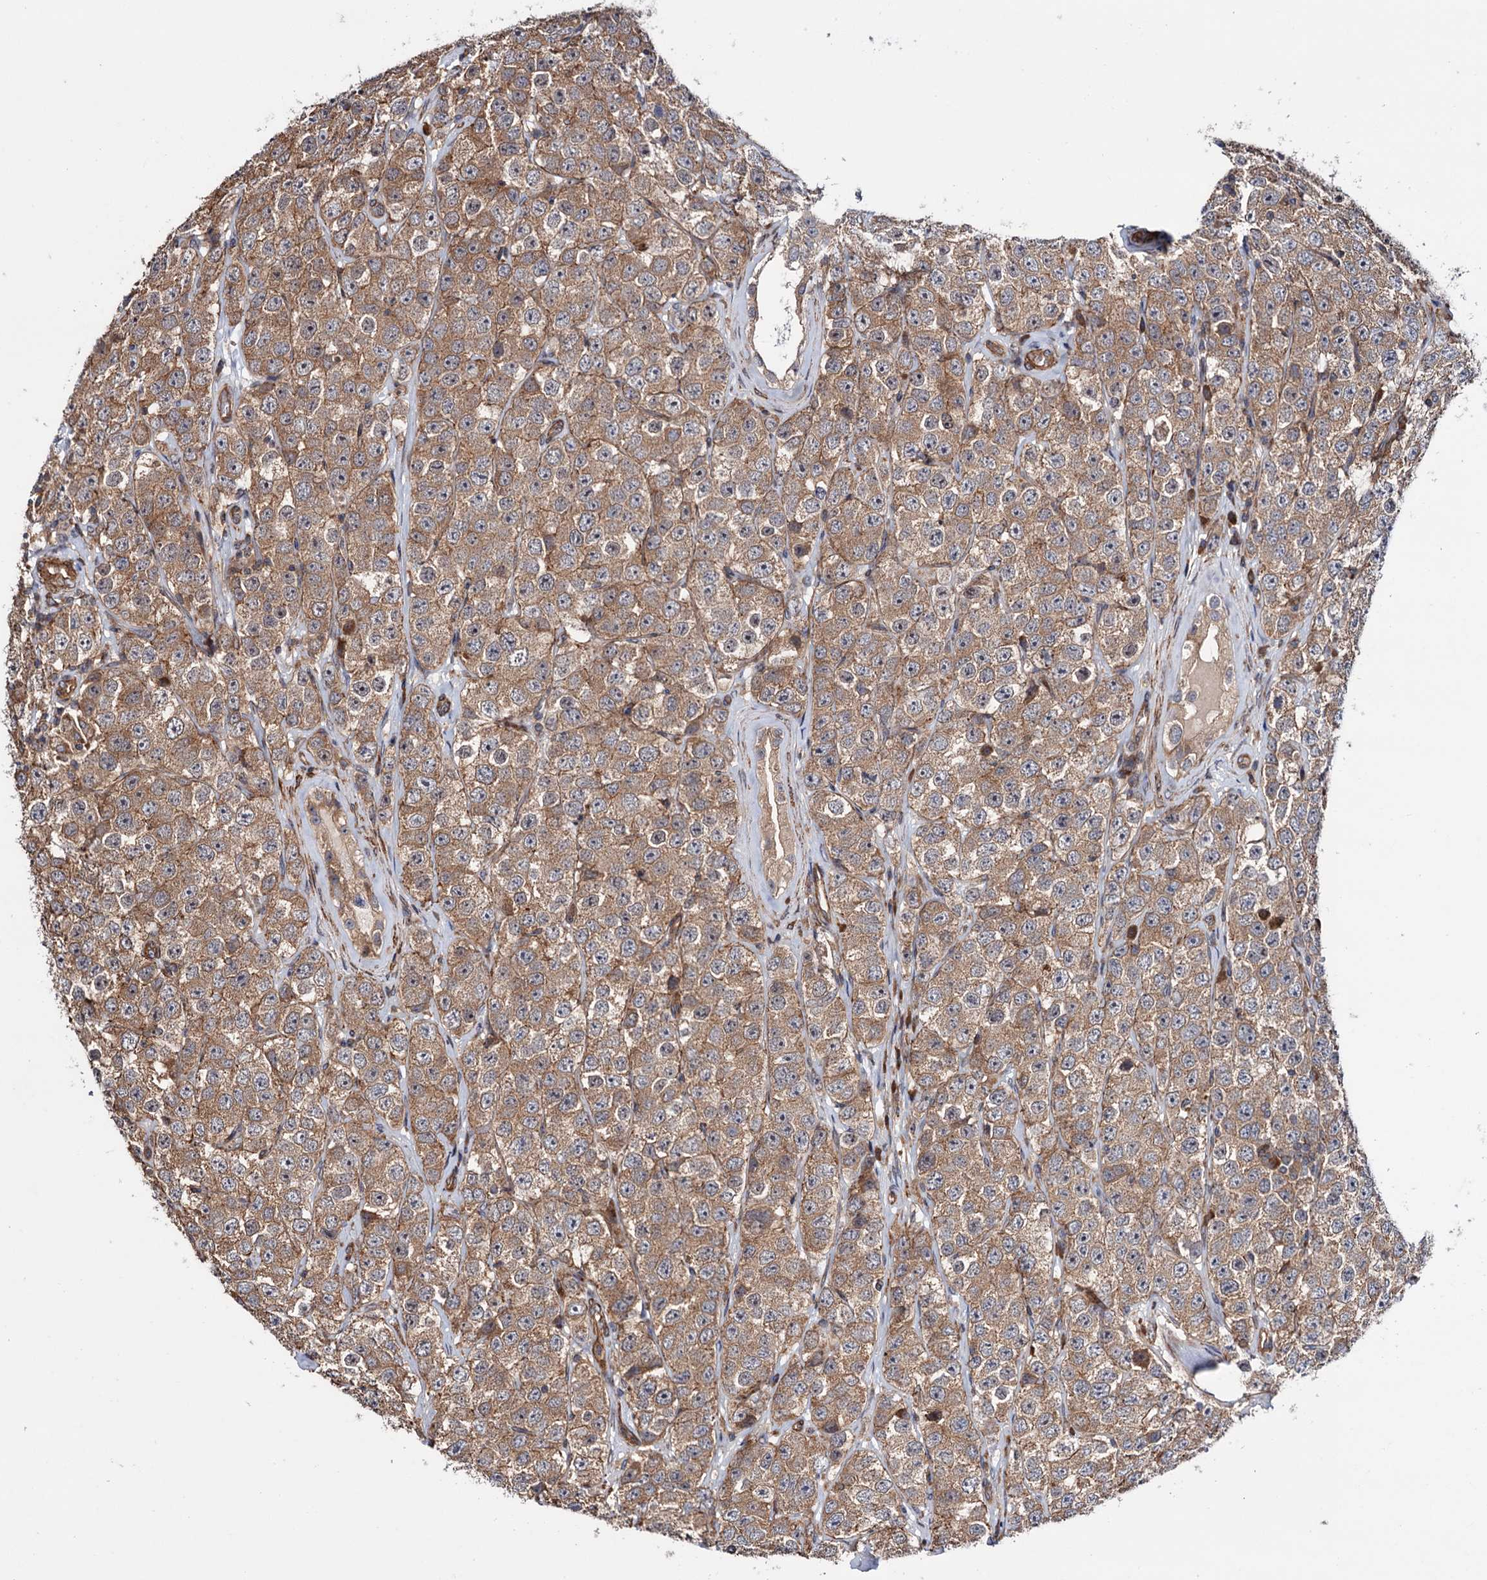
{"staining": {"intensity": "moderate", "quantity": ">75%", "location": "cytoplasmic/membranous"}, "tissue": "testis cancer", "cell_type": "Tumor cells", "image_type": "cancer", "snomed": [{"axis": "morphology", "description": "Seminoma, NOS"}, {"axis": "topography", "description": "Testis"}], "caption": "Human testis cancer stained with a protein marker shows moderate staining in tumor cells.", "gene": "FERMT2", "patient": {"sex": "male", "age": 28}}